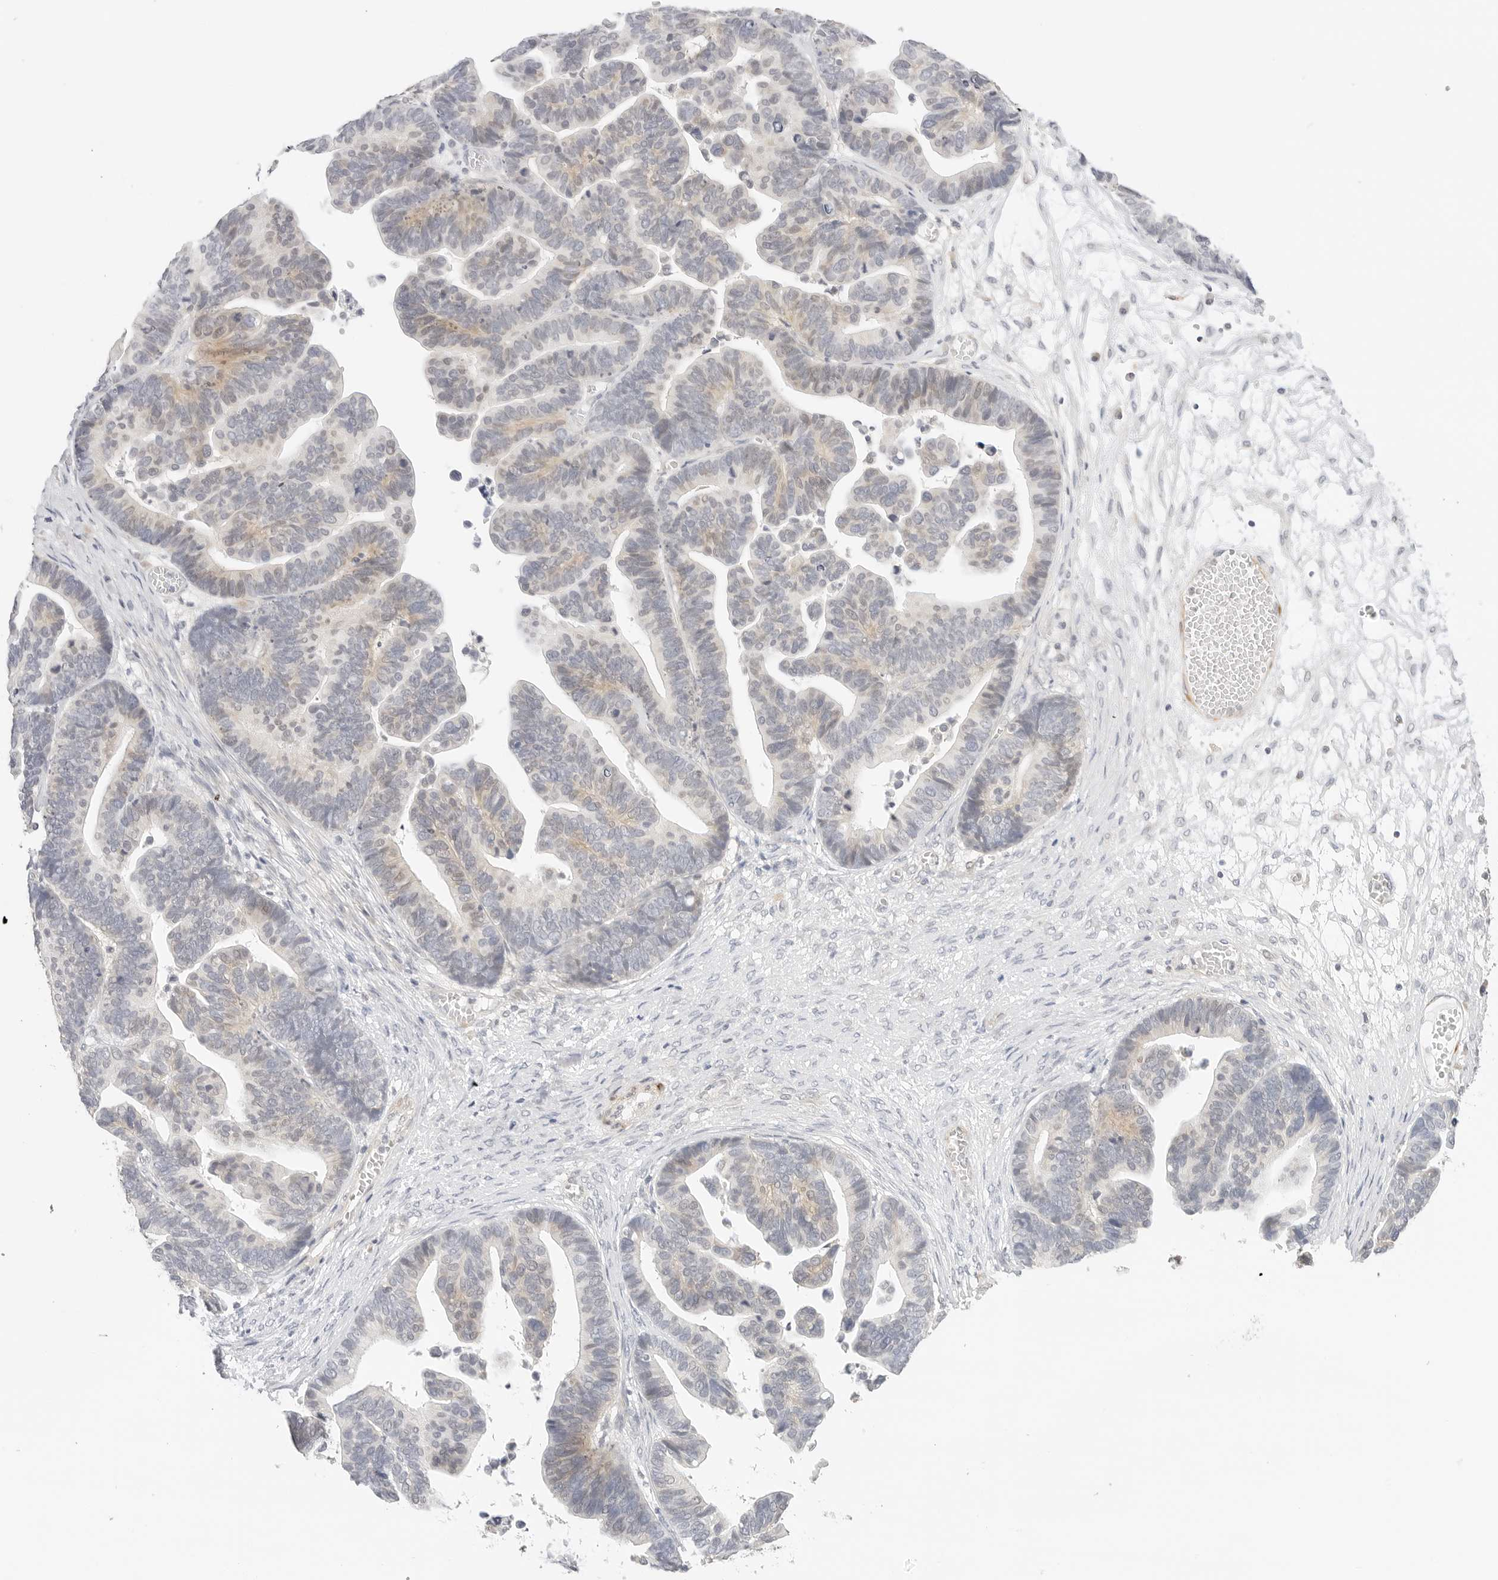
{"staining": {"intensity": "weak", "quantity": "<25%", "location": "cytoplasmic/membranous"}, "tissue": "ovarian cancer", "cell_type": "Tumor cells", "image_type": "cancer", "snomed": [{"axis": "morphology", "description": "Cystadenocarcinoma, serous, NOS"}, {"axis": "topography", "description": "Ovary"}], "caption": "This histopathology image is of ovarian serous cystadenocarcinoma stained with immunohistochemistry to label a protein in brown with the nuclei are counter-stained blue. There is no expression in tumor cells. Nuclei are stained in blue.", "gene": "PCDH19", "patient": {"sex": "female", "age": 56}}